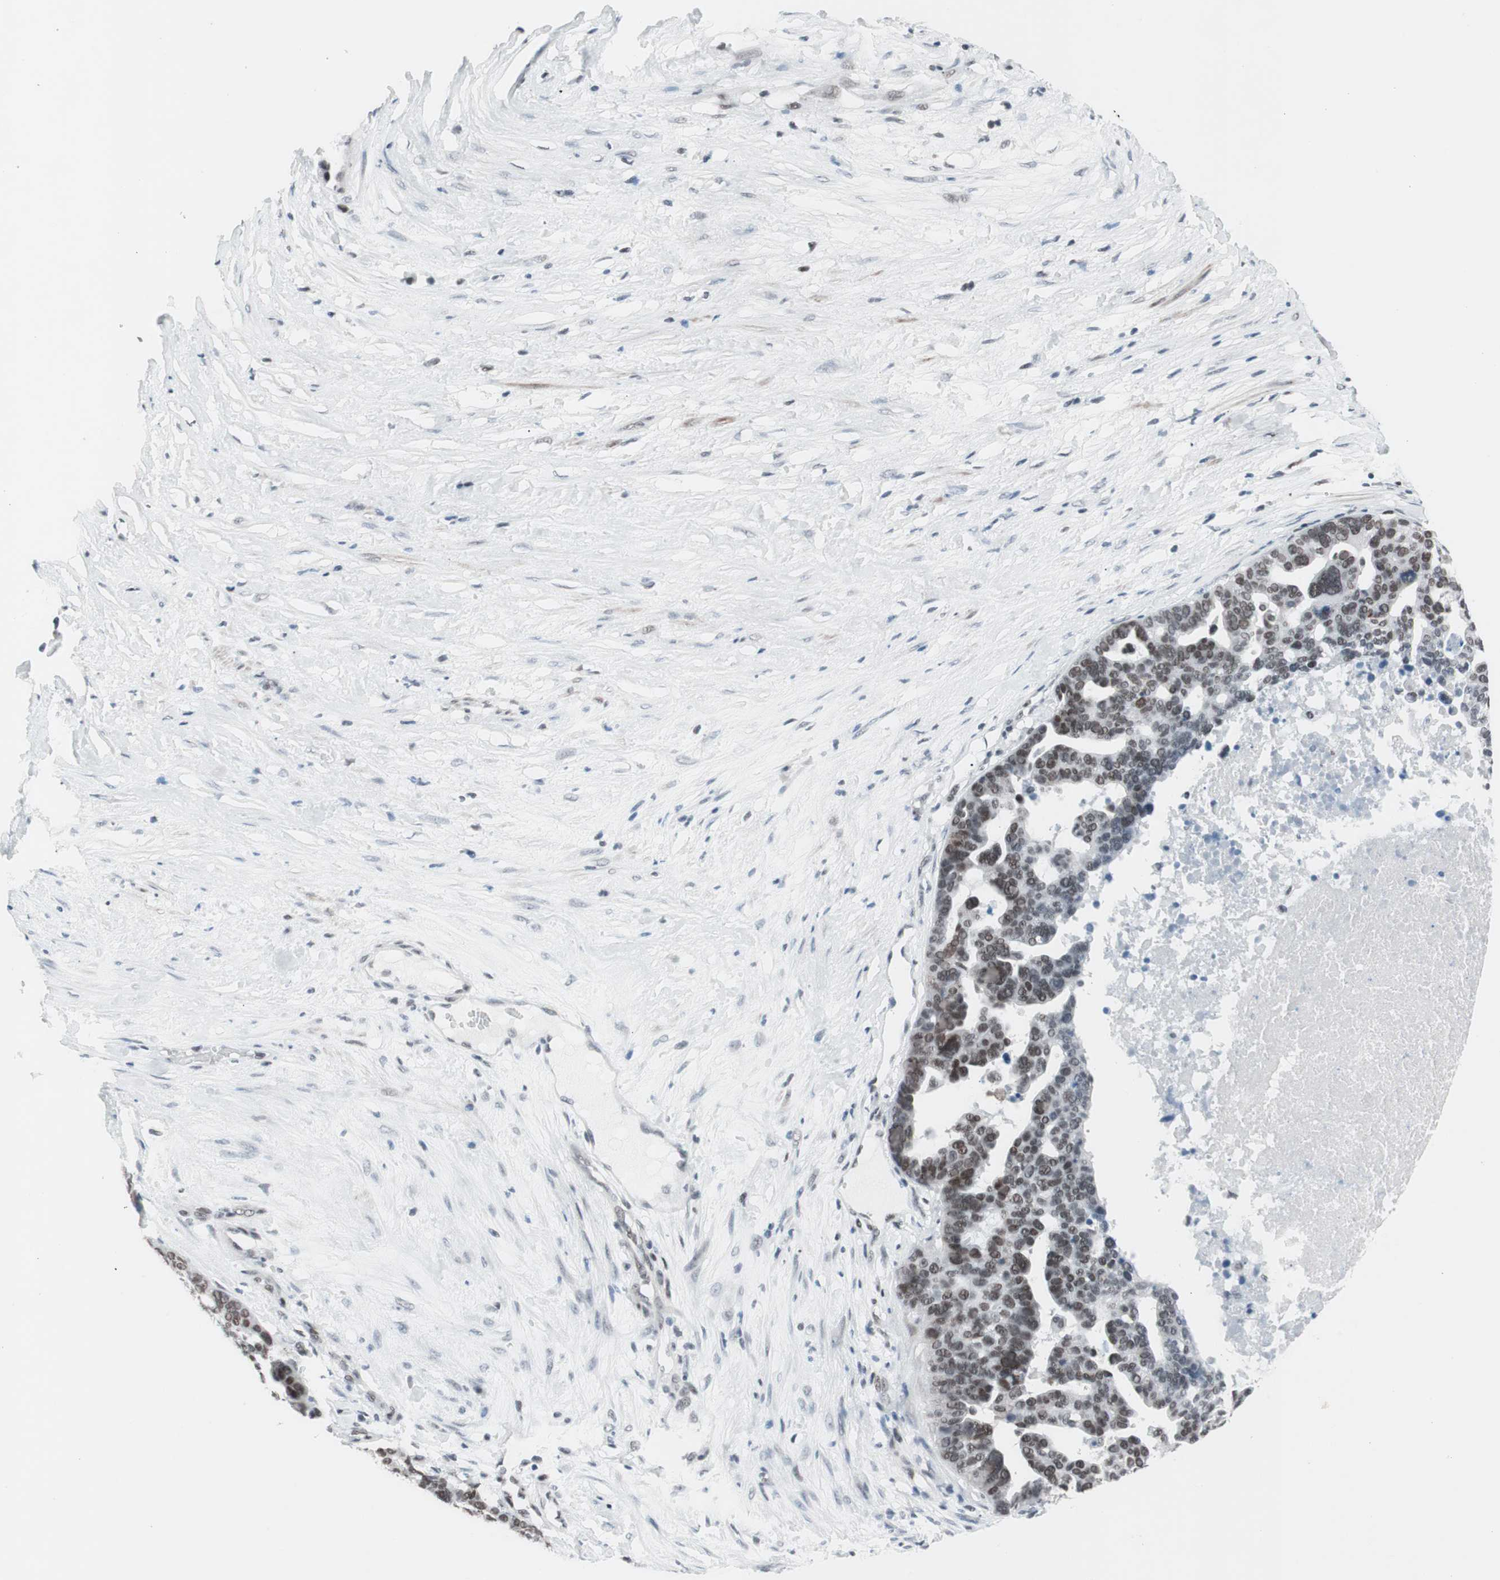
{"staining": {"intensity": "weak", "quantity": "25%-75%", "location": "nuclear"}, "tissue": "ovarian cancer", "cell_type": "Tumor cells", "image_type": "cancer", "snomed": [{"axis": "morphology", "description": "Cystadenocarcinoma, serous, NOS"}, {"axis": "topography", "description": "Ovary"}], "caption": "Tumor cells exhibit low levels of weak nuclear staining in about 25%-75% of cells in human serous cystadenocarcinoma (ovarian). Ihc stains the protein of interest in brown and the nuclei are stained blue.", "gene": "ARID1A", "patient": {"sex": "female", "age": 59}}